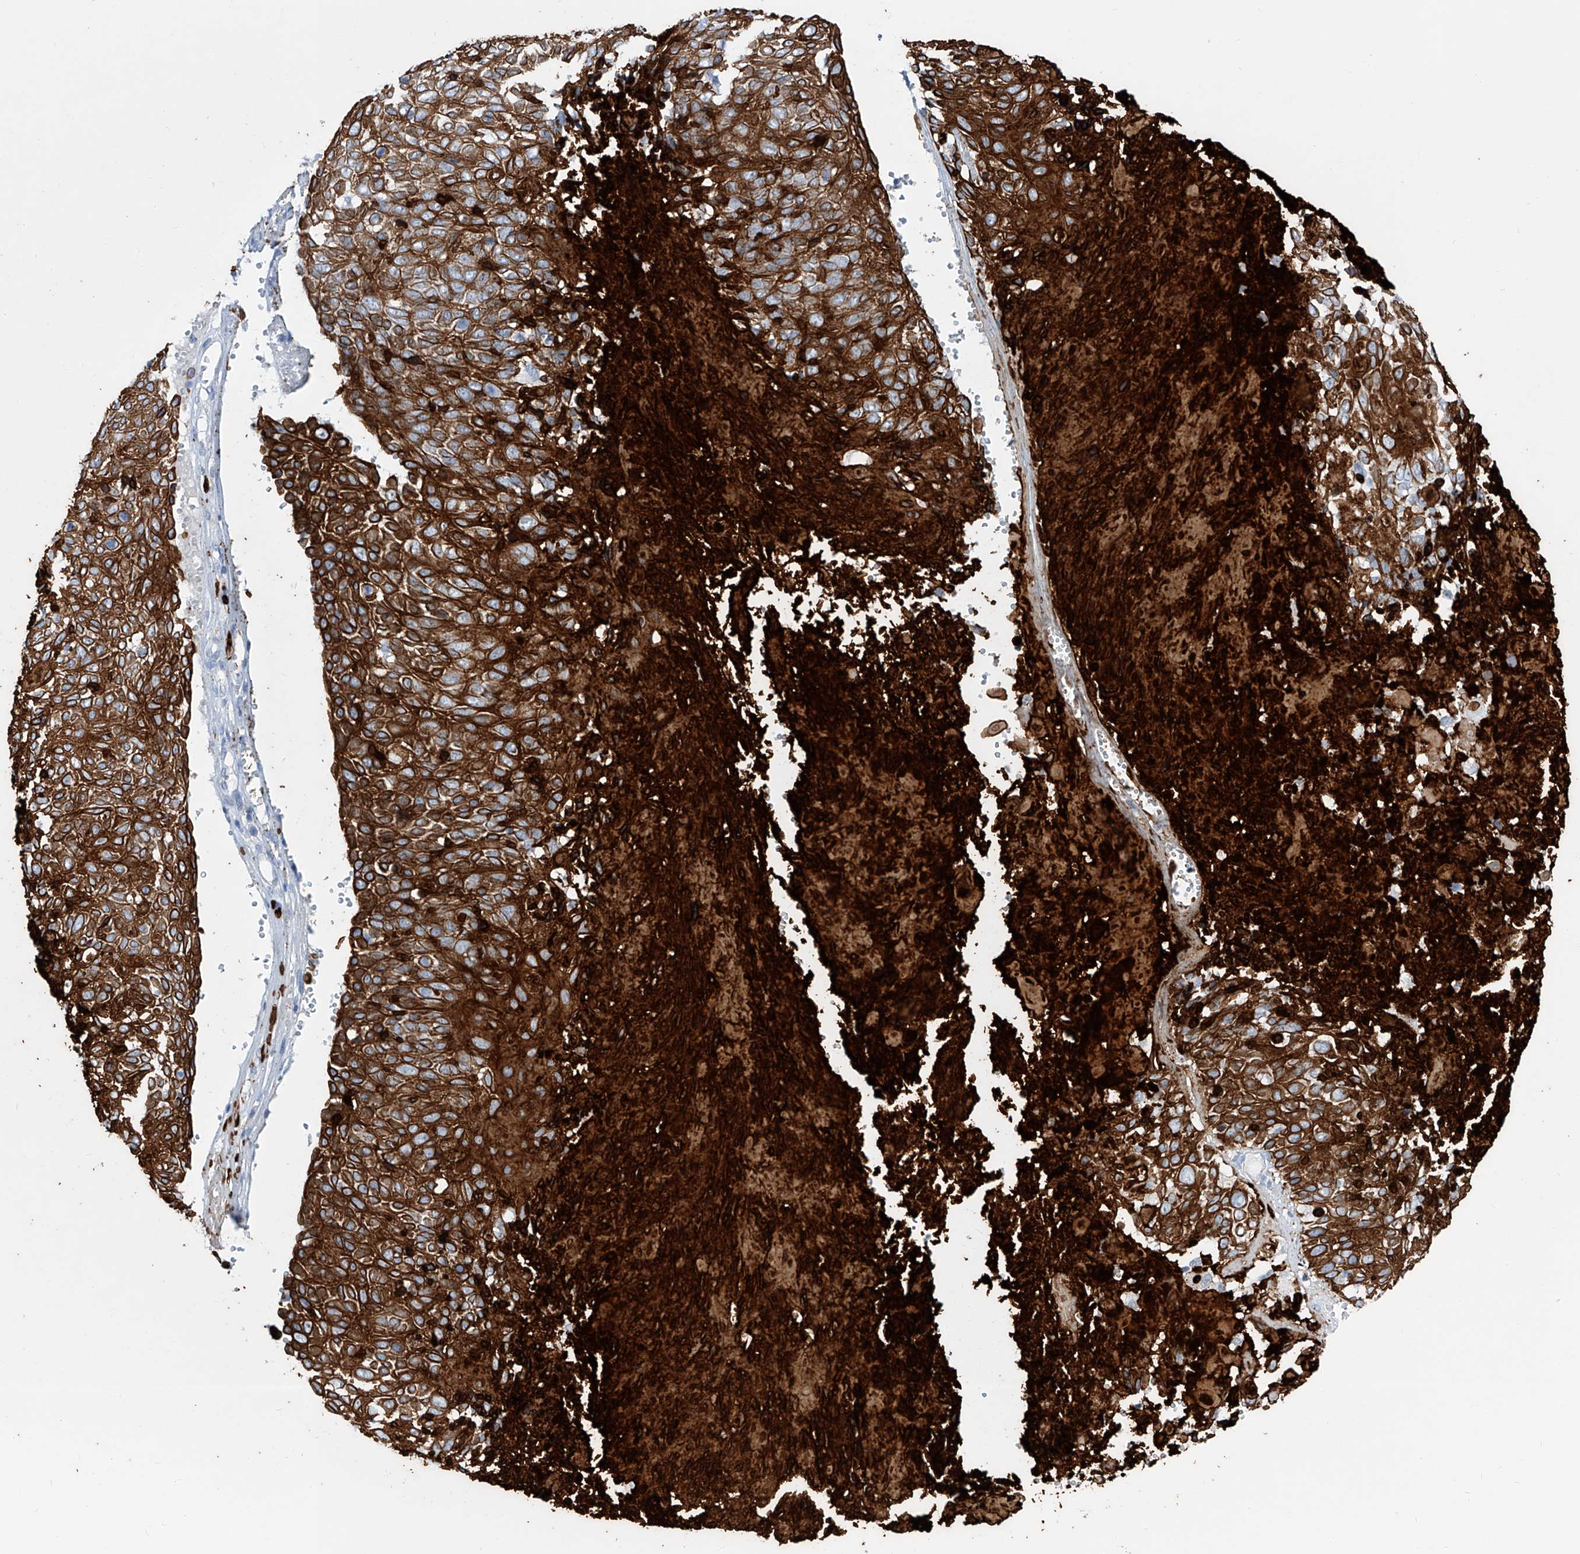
{"staining": {"intensity": "strong", "quantity": ">75%", "location": "cytoplasmic/membranous"}, "tissue": "cervical cancer", "cell_type": "Tumor cells", "image_type": "cancer", "snomed": [{"axis": "morphology", "description": "Squamous cell carcinoma, NOS"}, {"axis": "topography", "description": "Cervix"}], "caption": "About >75% of tumor cells in human squamous cell carcinoma (cervical) demonstrate strong cytoplasmic/membranous protein expression as visualized by brown immunohistochemical staining.", "gene": "FRS3", "patient": {"sex": "female", "age": 74}}